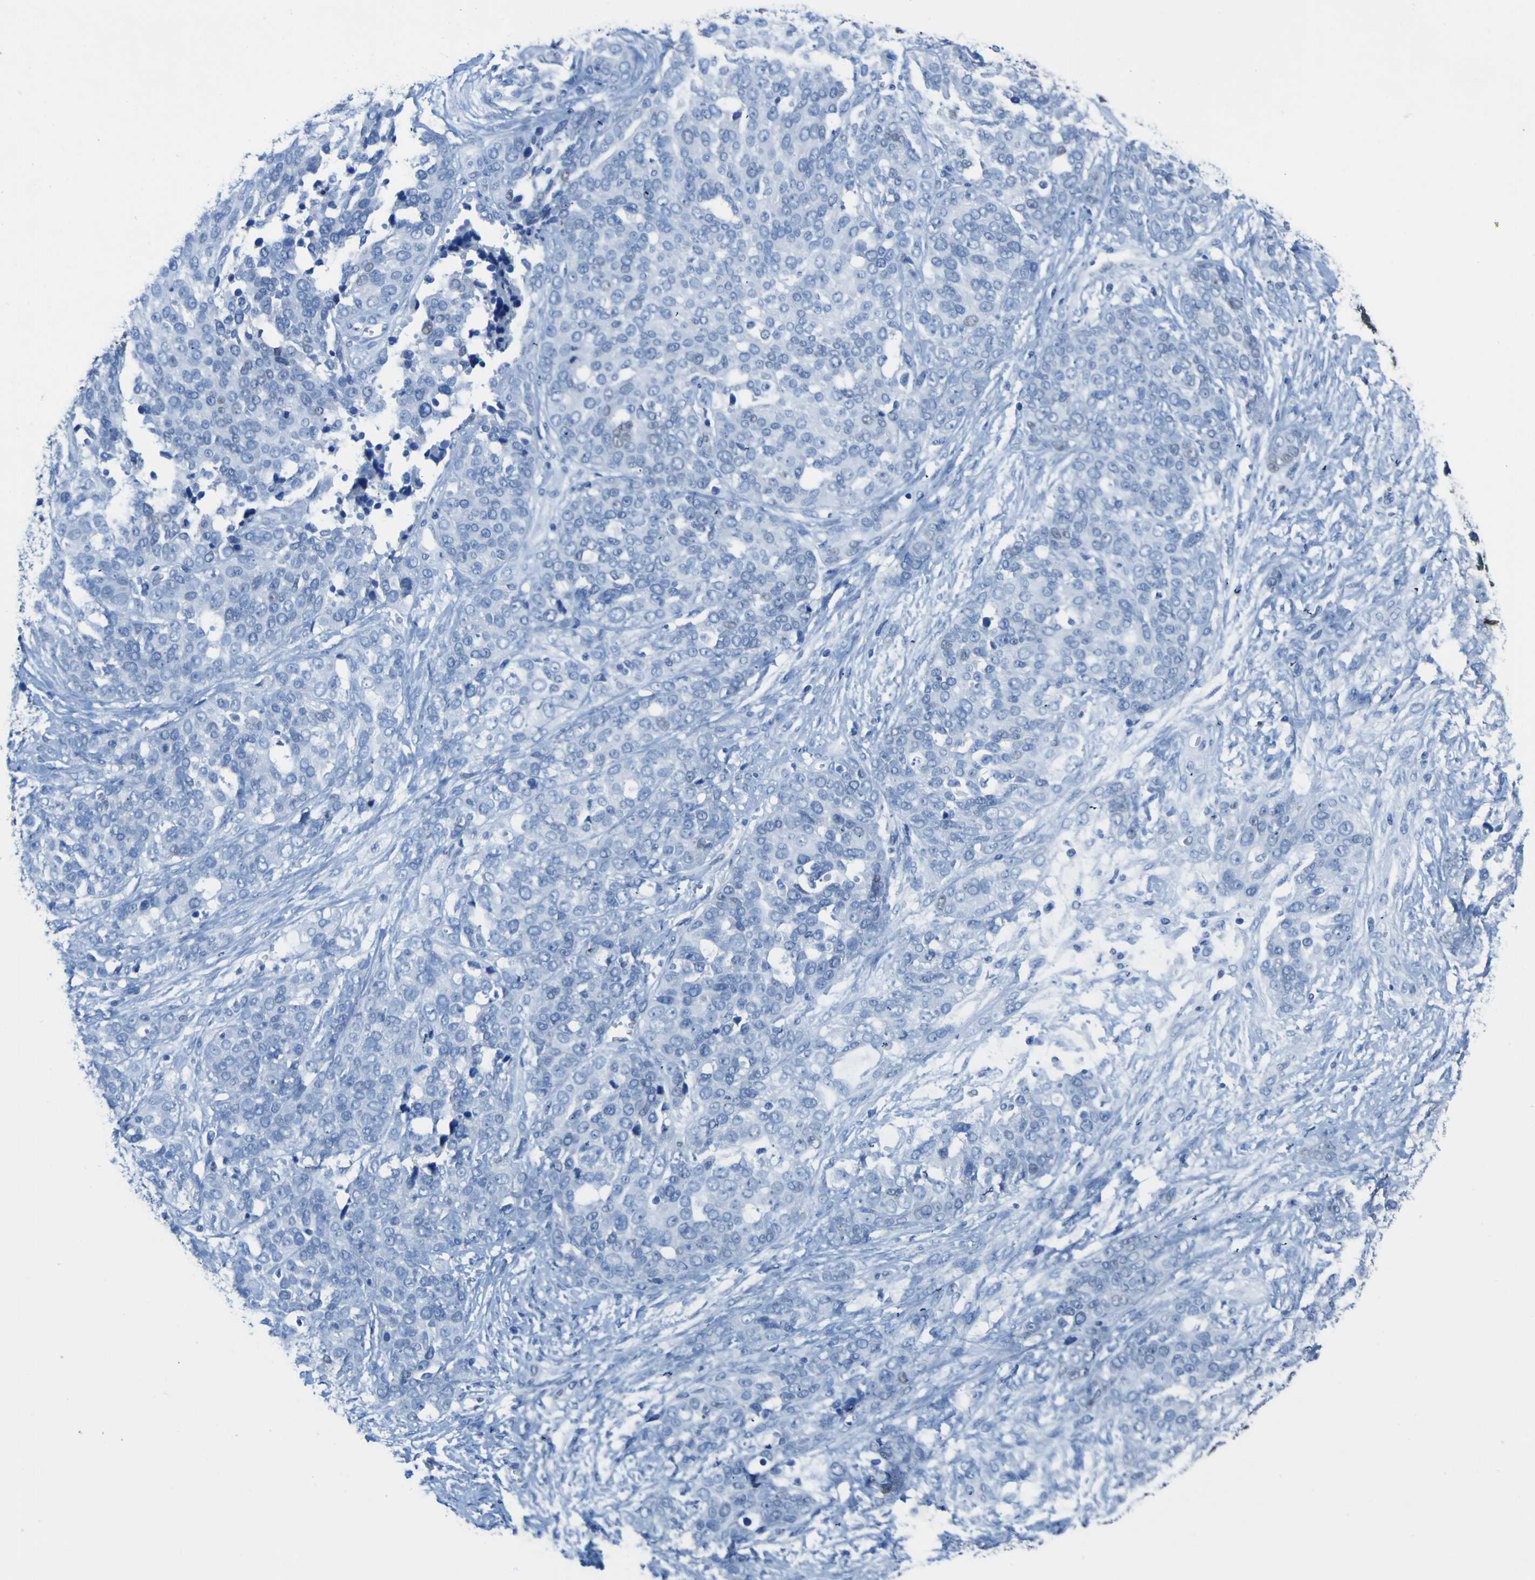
{"staining": {"intensity": "negative", "quantity": "none", "location": "none"}, "tissue": "ovarian cancer", "cell_type": "Tumor cells", "image_type": "cancer", "snomed": [{"axis": "morphology", "description": "Cystadenocarcinoma, serous, NOS"}, {"axis": "topography", "description": "Ovary"}], "caption": "The micrograph exhibits no significant expression in tumor cells of serous cystadenocarcinoma (ovarian).", "gene": "DACH1", "patient": {"sex": "female", "age": 44}}